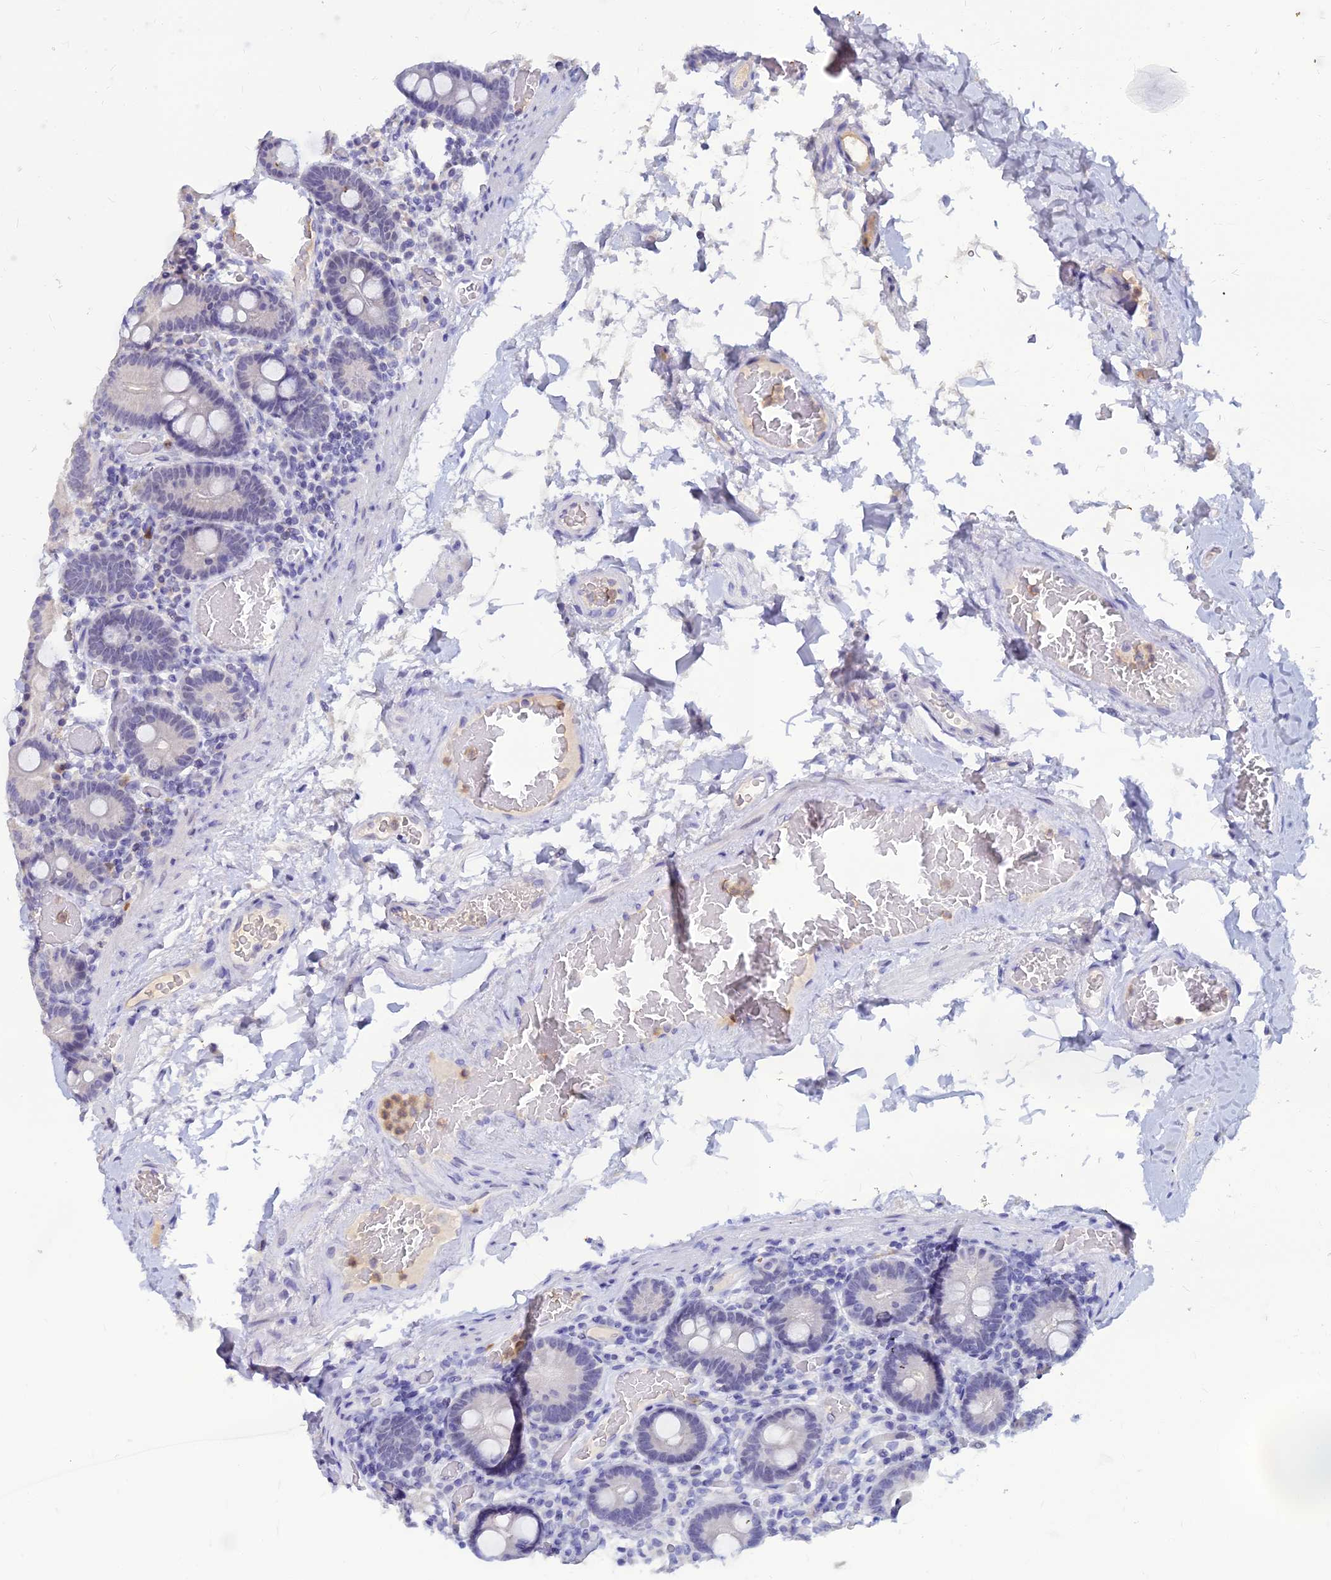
{"staining": {"intensity": "negative", "quantity": "none", "location": "none"}, "tissue": "duodenum", "cell_type": "Glandular cells", "image_type": "normal", "snomed": [{"axis": "morphology", "description": "Normal tissue, NOS"}, {"axis": "topography", "description": "Duodenum"}], "caption": "Benign duodenum was stained to show a protein in brown. There is no significant staining in glandular cells.", "gene": "GOLGA6A", "patient": {"sex": "male", "age": 55}}